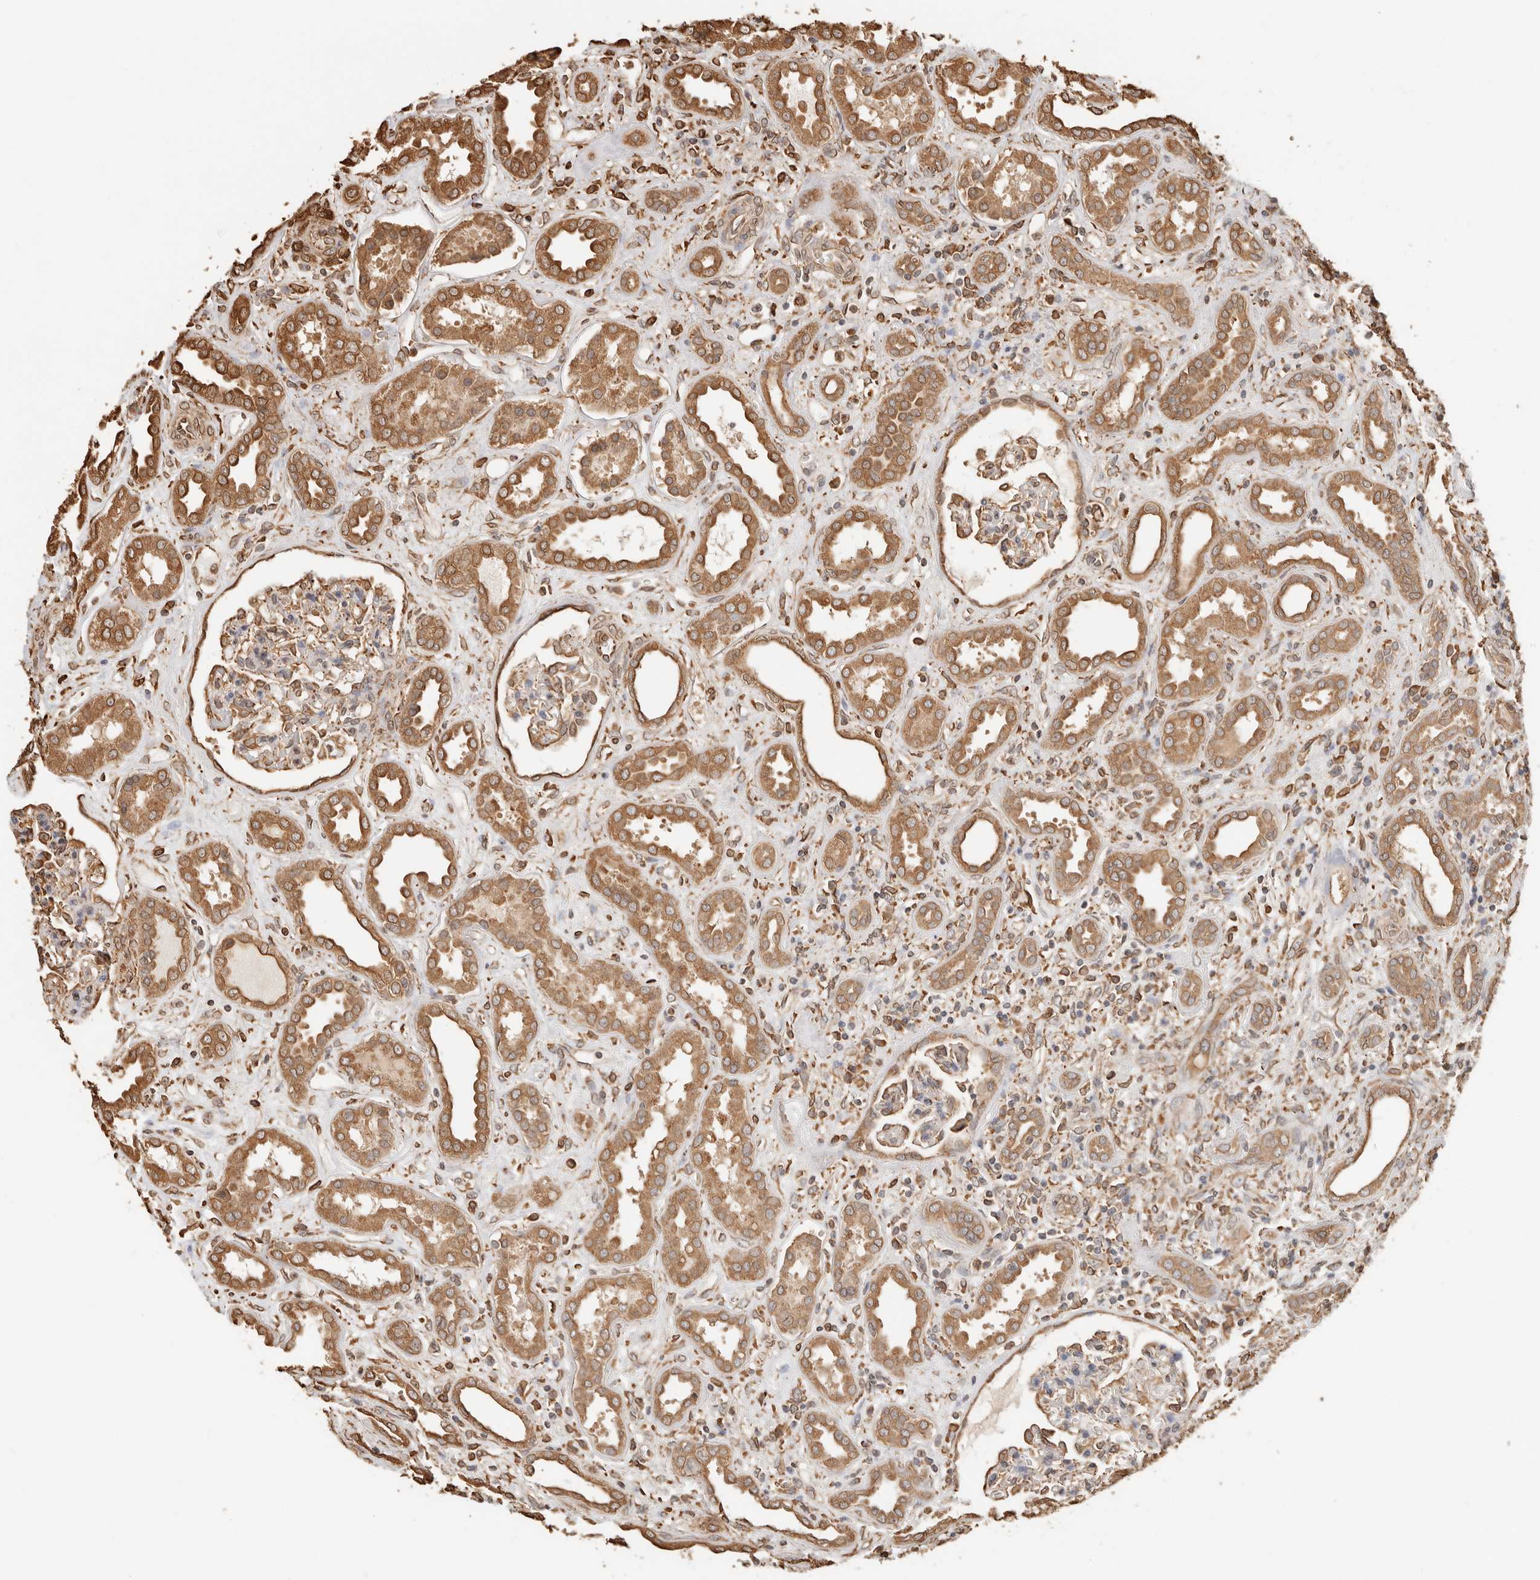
{"staining": {"intensity": "moderate", "quantity": "25%-75%", "location": "cytoplasmic/membranous"}, "tissue": "kidney", "cell_type": "Cells in glomeruli", "image_type": "normal", "snomed": [{"axis": "morphology", "description": "Normal tissue, NOS"}, {"axis": "topography", "description": "Kidney"}], "caption": "An IHC image of unremarkable tissue is shown. Protein staining in brown shows moderate cytoplasmic/membranous positivity in kidney within cells in glomeruli.", "gene": "ARHGEF10L", "patient": {"sex": "male", "age": 59}}